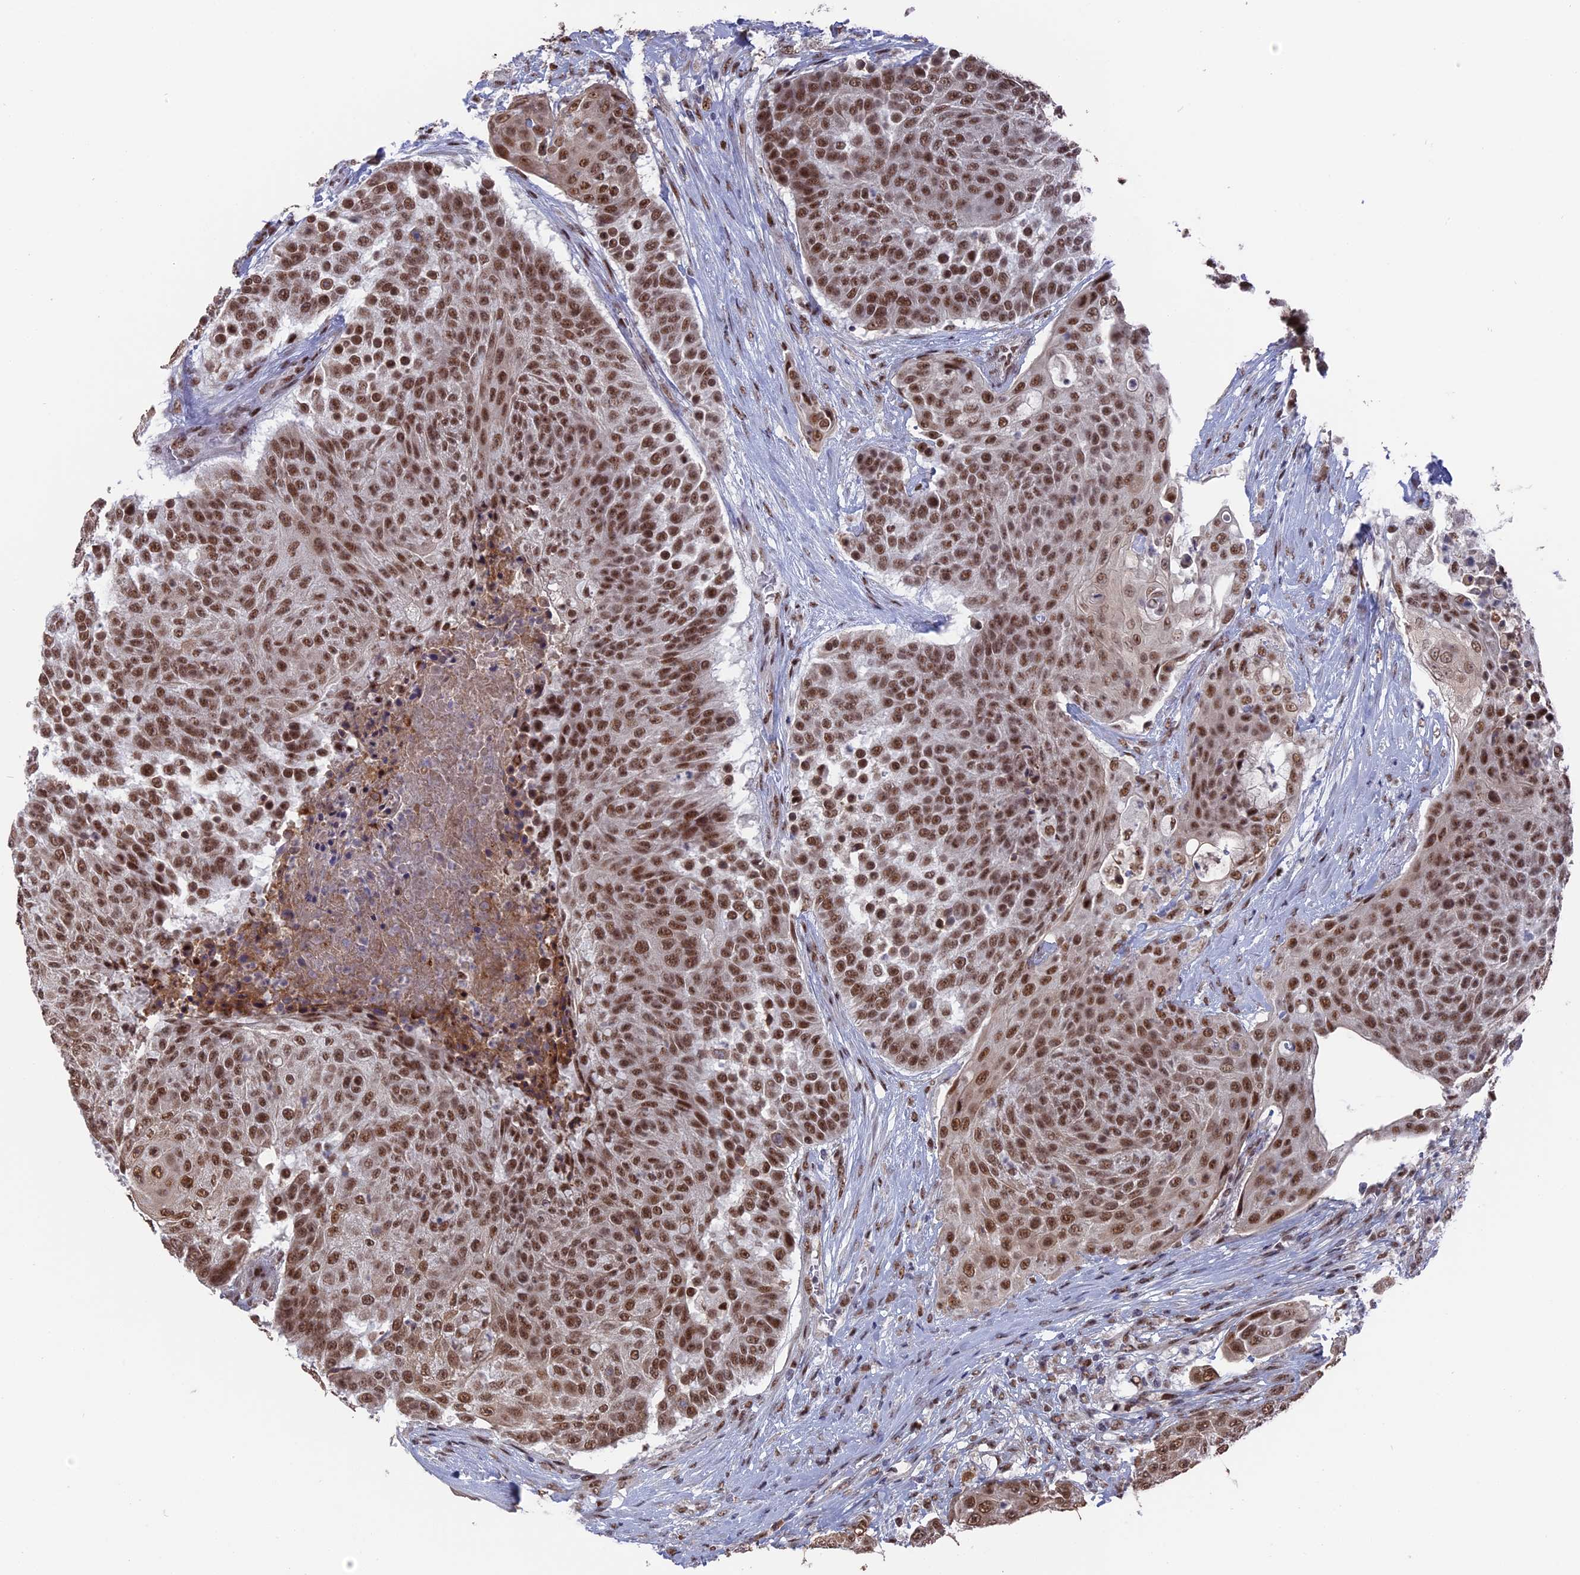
{"staining": {"intensity": "moderate", "quantity": ">75%", "location": "nuclear"}, "tissue": "urothelial cancer", "cell_type": "Tumor cells", "image_type": "cancer", "snomed": [{"axis": "morphology", "description": "Urothelial carcinoma, High grade"}, {"axis": "topography", "description": "Urinary bladder"}], "caption": "Immunohistochemistry (IHC) (DAB) staining of urothelial carcinoma (high-grade) reveals moderate nuclear protein positivity in approximately >75% of tumor cells.", "gene": "SF3A2", "patient": {"sex": "female", "age": 63}}